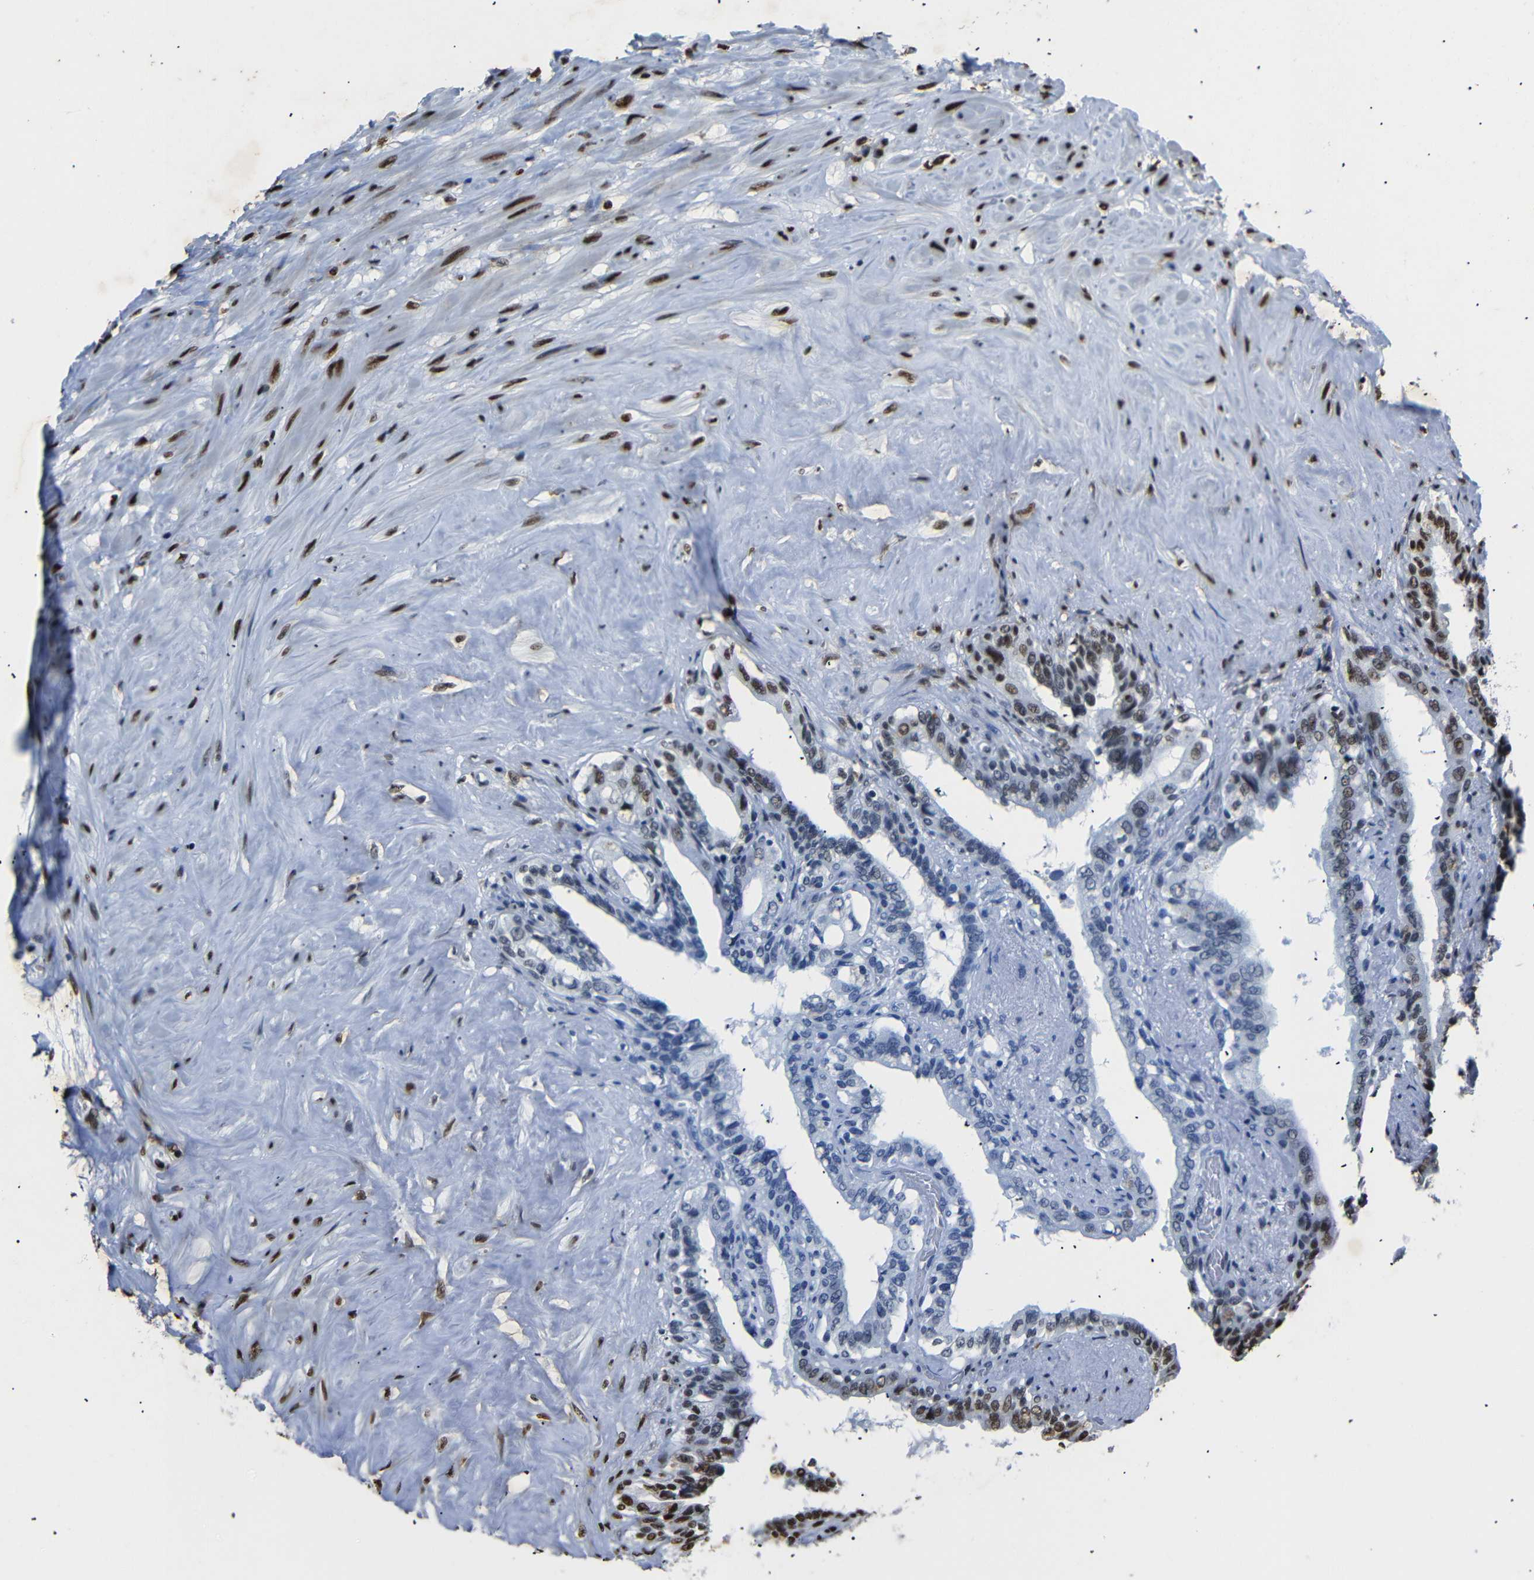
{"staining": {"intensity": "strong", "quantity": ">75%", "location": "nuclear"}, "tissue": "seminal vesicle", "cell_type": "Glandular cells", "image_type": "normal", "snomed": [{"axis": "morphology", "description": "Normal tissue, NOS"}, {"axis": "topography", "description": "Seminal veicle"}], "caption": "High-magnification brightfield microscopy of benign seminal vesicle stained with DAB (brown) and counterstained with hematoxylin (blue). glandular cells exhibit strong nuclear staining is present in about>75% of cells.", "gene": "SRSF1", "patient": {"sex": "male", "age": 63}}